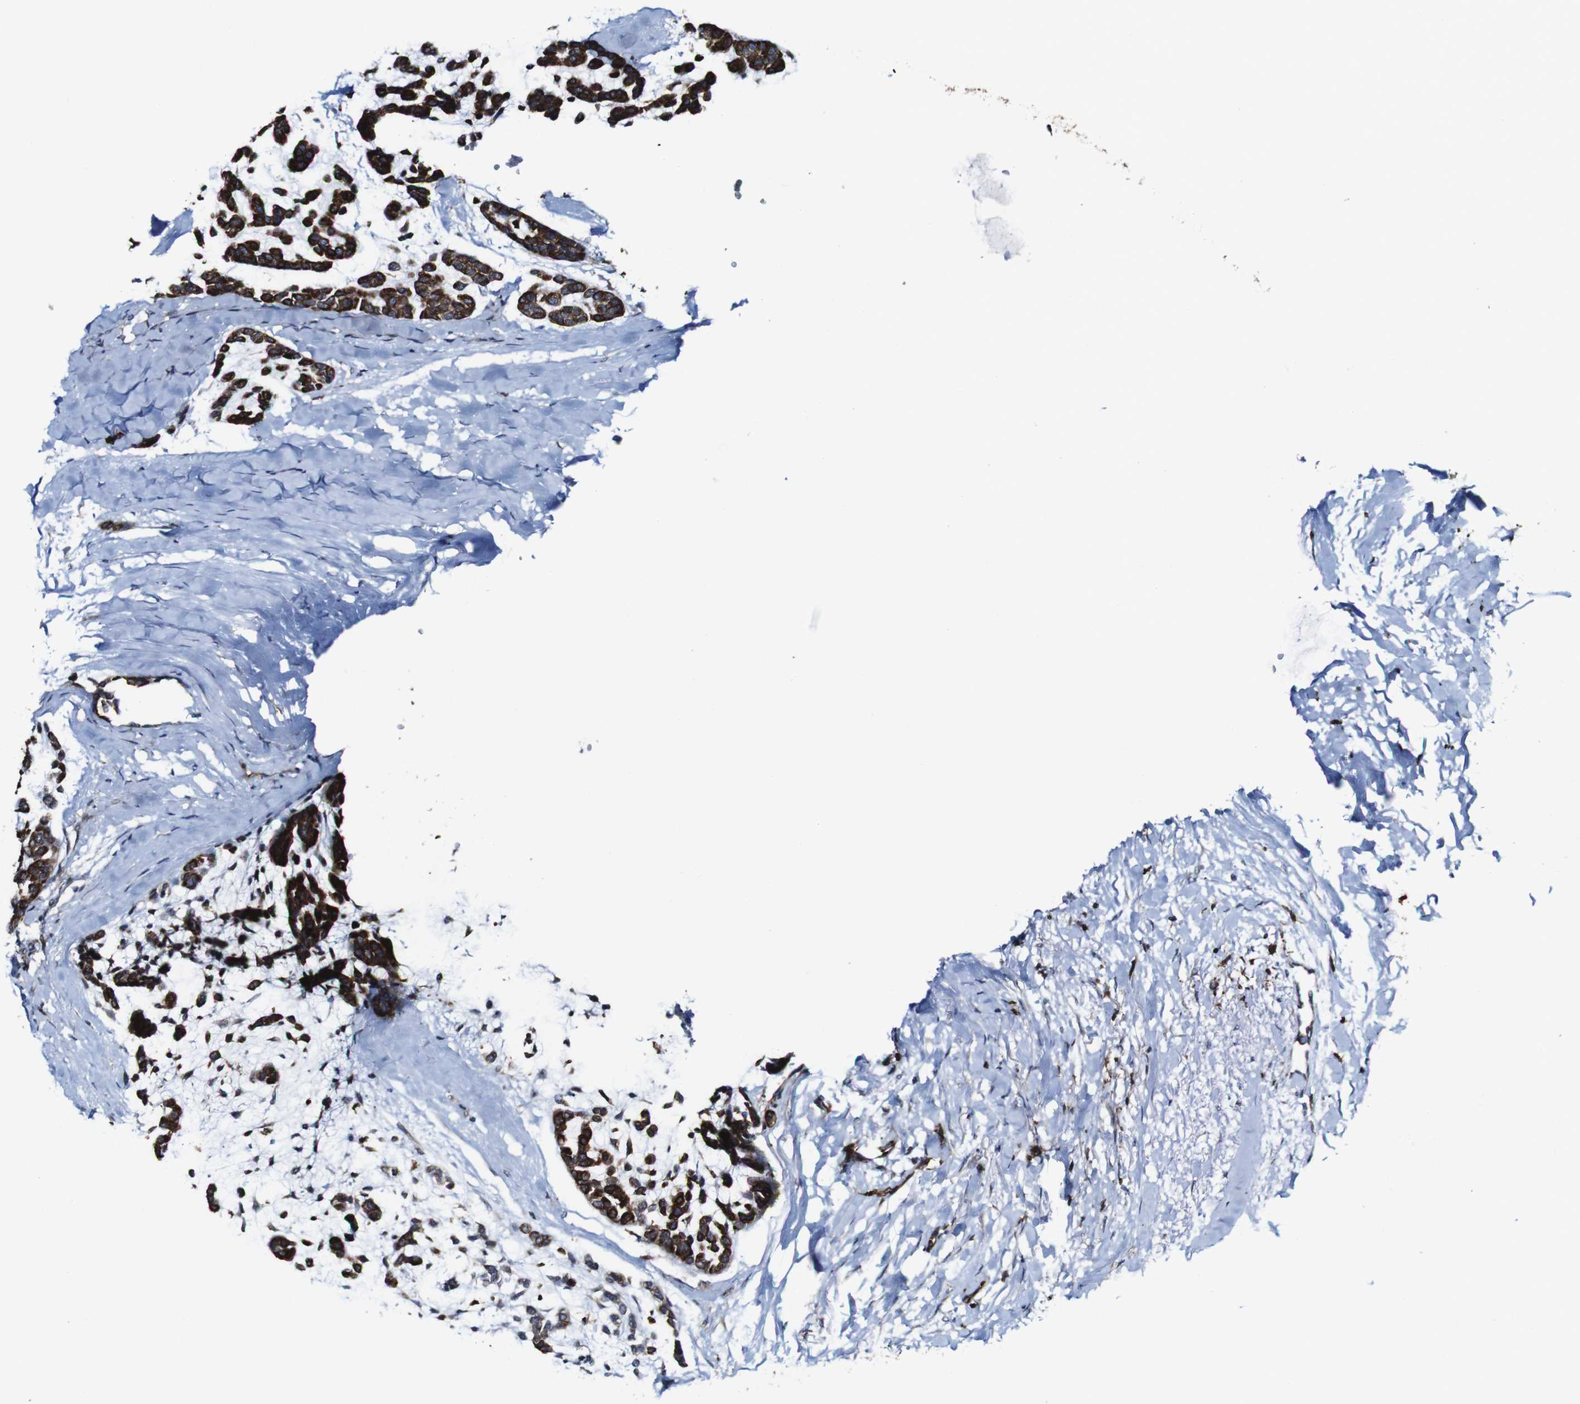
{"staining": {"intensity": "strong", "quantity": ">75%", "location": "cytoplasmic/membranous"}, "tissue": "head and neck cancer", "cell_type": "Tumor cells", "image_type": "cancer", "snomed": [{"axis": "morphology", "description": "Adenocarcinoma, NOS"}, {"axis": "morphology", "description": "Adenoma, NOS"}, {"axis": "topography", "description": "Head-Neck"}], "caption": "Head and neck cancer was stained to show a protein in brown. There is high levels of strong cytoplasmic/membranous expression in approximately >75% of tumor cells.", "gene": "JAK2", "patient": {"sex": "female", "age": 55}}